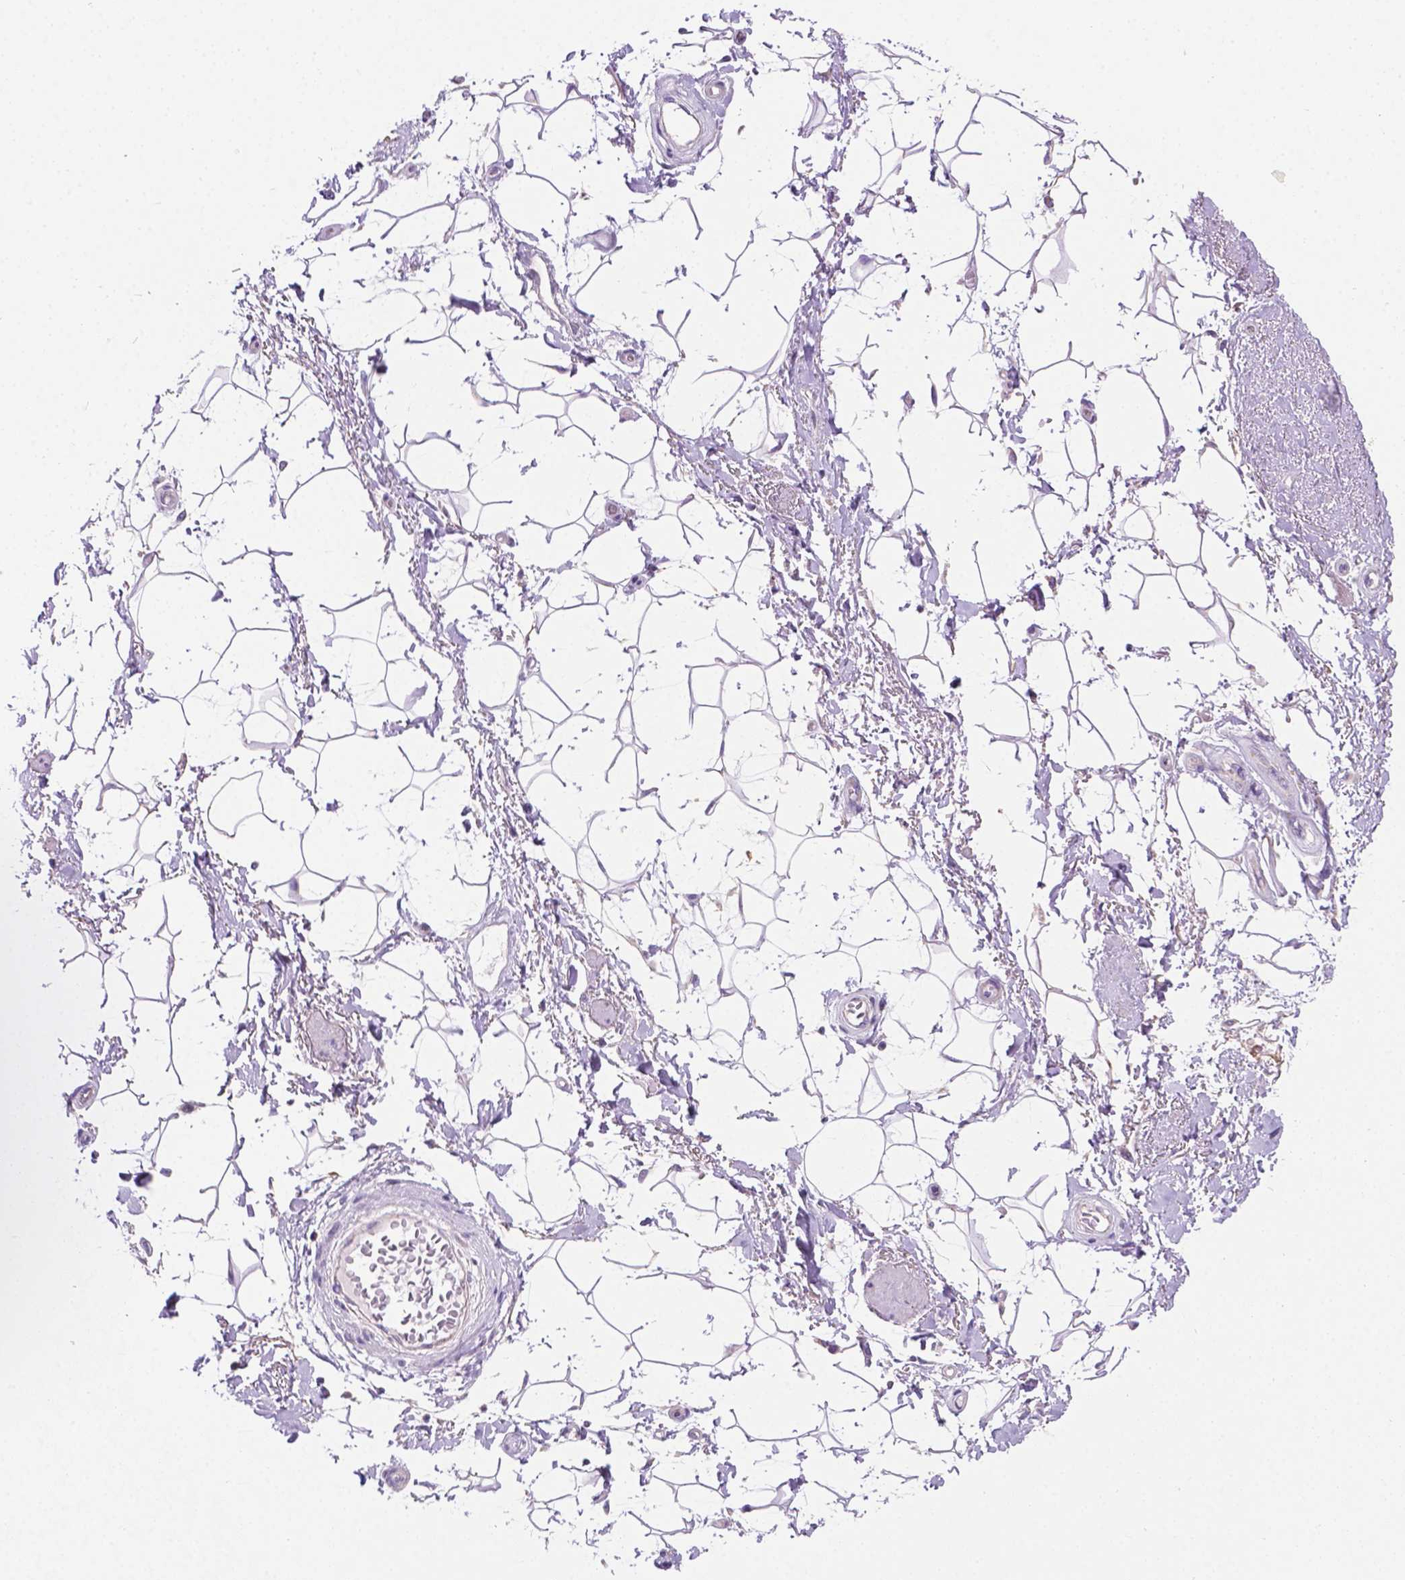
{"staining": {"intensity": "negative", "quantity": "none", "location": "none"}, "tissue": "adipose tissue", "cell_type": "Adipocytes", "image_type": "normal", "snomed": [{"axis": "morphology", "description": "Normal tissue, NOS"}, {"axis": "topography", "description": "Anal"}, {"axis": "topography", "description": "Peripheral nerve tissue"}], "caption": "The histopathology image demonstrates no significant staining in adipocytes of adipose tissue. The staining is performed using DAB (3,3'-diaminobenzidine) brown chromogen with nuclei counter-stained in using hematoxylin.", "gene": "CSPG5", "patient": {"sex": "male", "age": 51}}